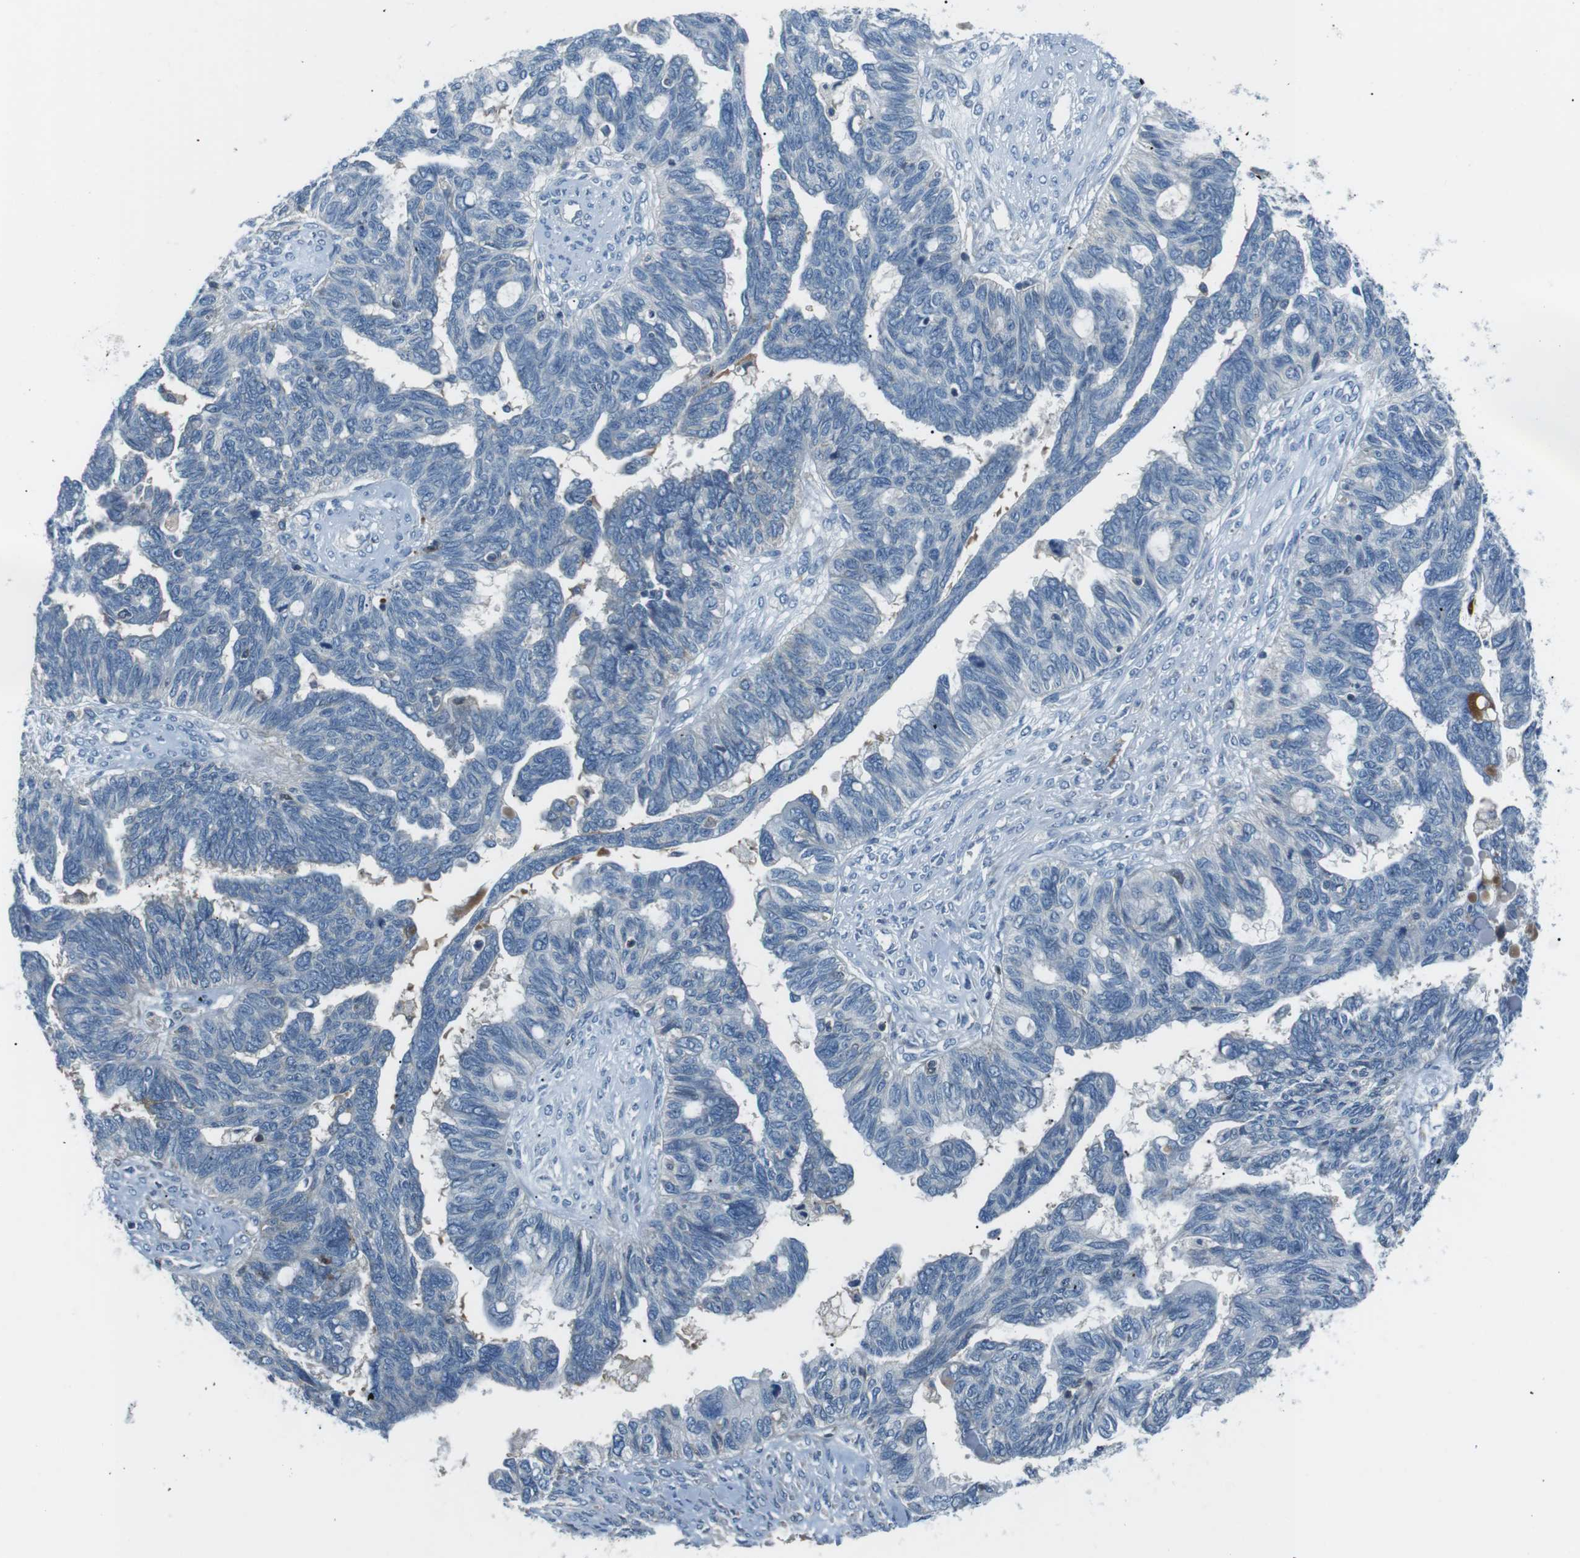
{"staining": {"intensity": "negative", "quantity": "none", "location": "none"}, "tissue": "ovarian cancer", "cell_type": "Tumor cells", "image_type": "cancer", "snomed": [{"axis": "morphology", "description": "Cystadenocarcinoma, serous, NOS"}, {"axis": "topography", "description": "Ovary"}], "caption": "Ovarian serous cystadenocarcinoma stained for a protein using IHC shows no expression tumor cells.", "gene": "ARVCF", "patient": {"sex": "female", "age": 79}}